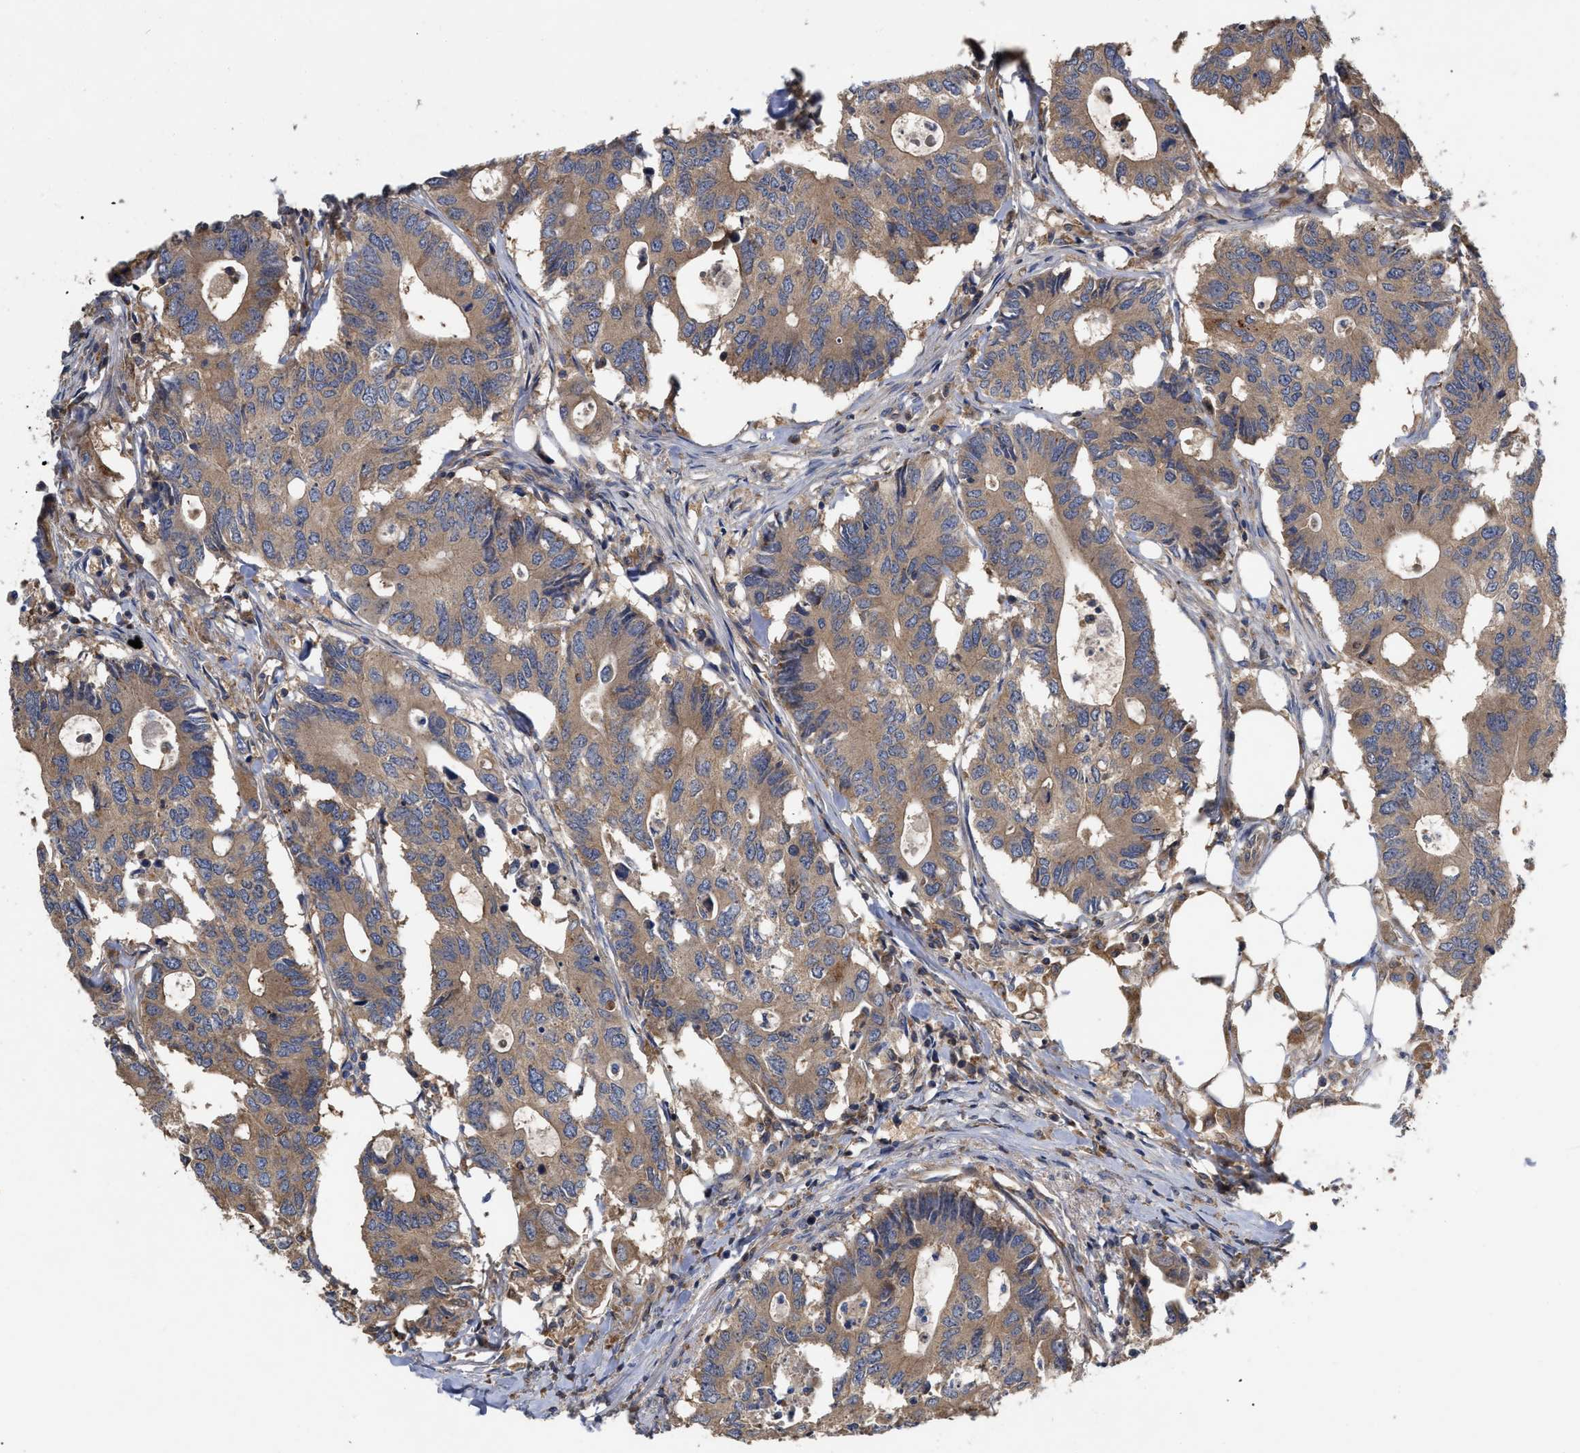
{"staining": {"intensity": "weak", "quantity": ">75%", "location": "cytoplasmic/membranous"}, "tissue": "colorectal cancer", "cell_type": "Tumor cells", "image_type": "cancer", "snomed": [{"axis": "morphology", "description": "Adenocarcinoma, NOS"}, {"axis": "topography", "description": "Colon"}], "caption": "Immunohistochemistry (IHC) (DAB (3,3'-diaminobenzidine)) staining of human colorectal cancer exhibits weak cytoplasmic/membranous protein expression in approximately >75% of tumor cells.", "gene": "RAP1GDS1", "patient": {"sex": "male", "age": 71}}